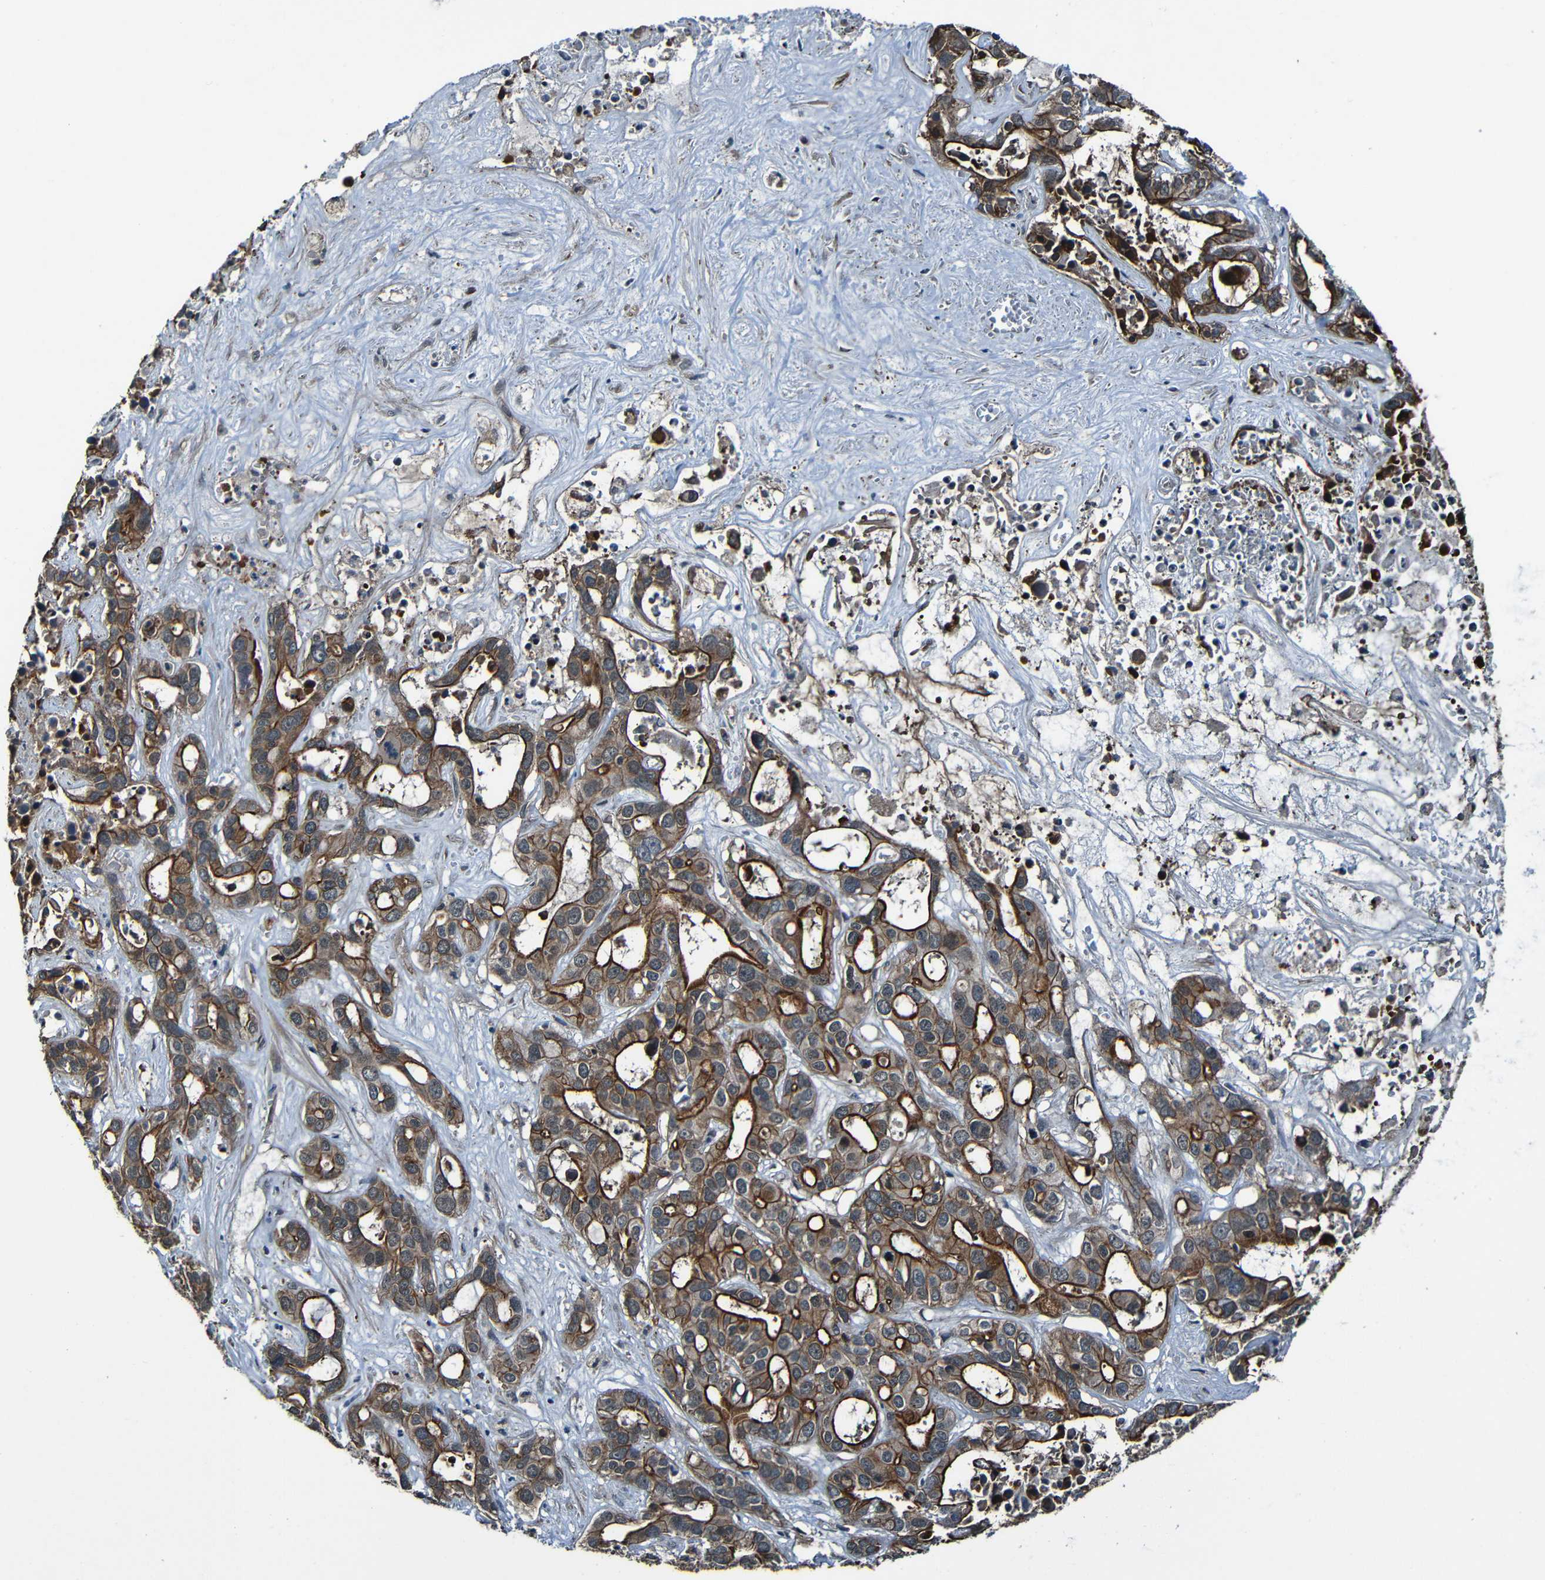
{"staining": {"intensity": "moderate", "quantity": ">75%", "location": "cytoplasmic/membranous"}, "tissue": "liver cancer", "cell_type": "Tumor cells", "image_type": "cancer", "snomed": [{"axis": "morphology", "description": "Cholangiocarcinoma"}, {"axis": "topography", "description": "Liver"}], "caption": "Immunohistochemistry staining of cholangiocarcinoma (liver), which reveals medium levels of moderate cytoplasmic/membranous staining in about >75% of tumor cells indicating moderate cytoplasmic/membranous protein staining. The staining was performed using DAB (3,3'-diaminobenzidine) (brown) for protein detection and nuclei were counterstained in hematoxylin (blue).", "gene": "LGR5", "patient": {"sex": "female", "age": 65}}